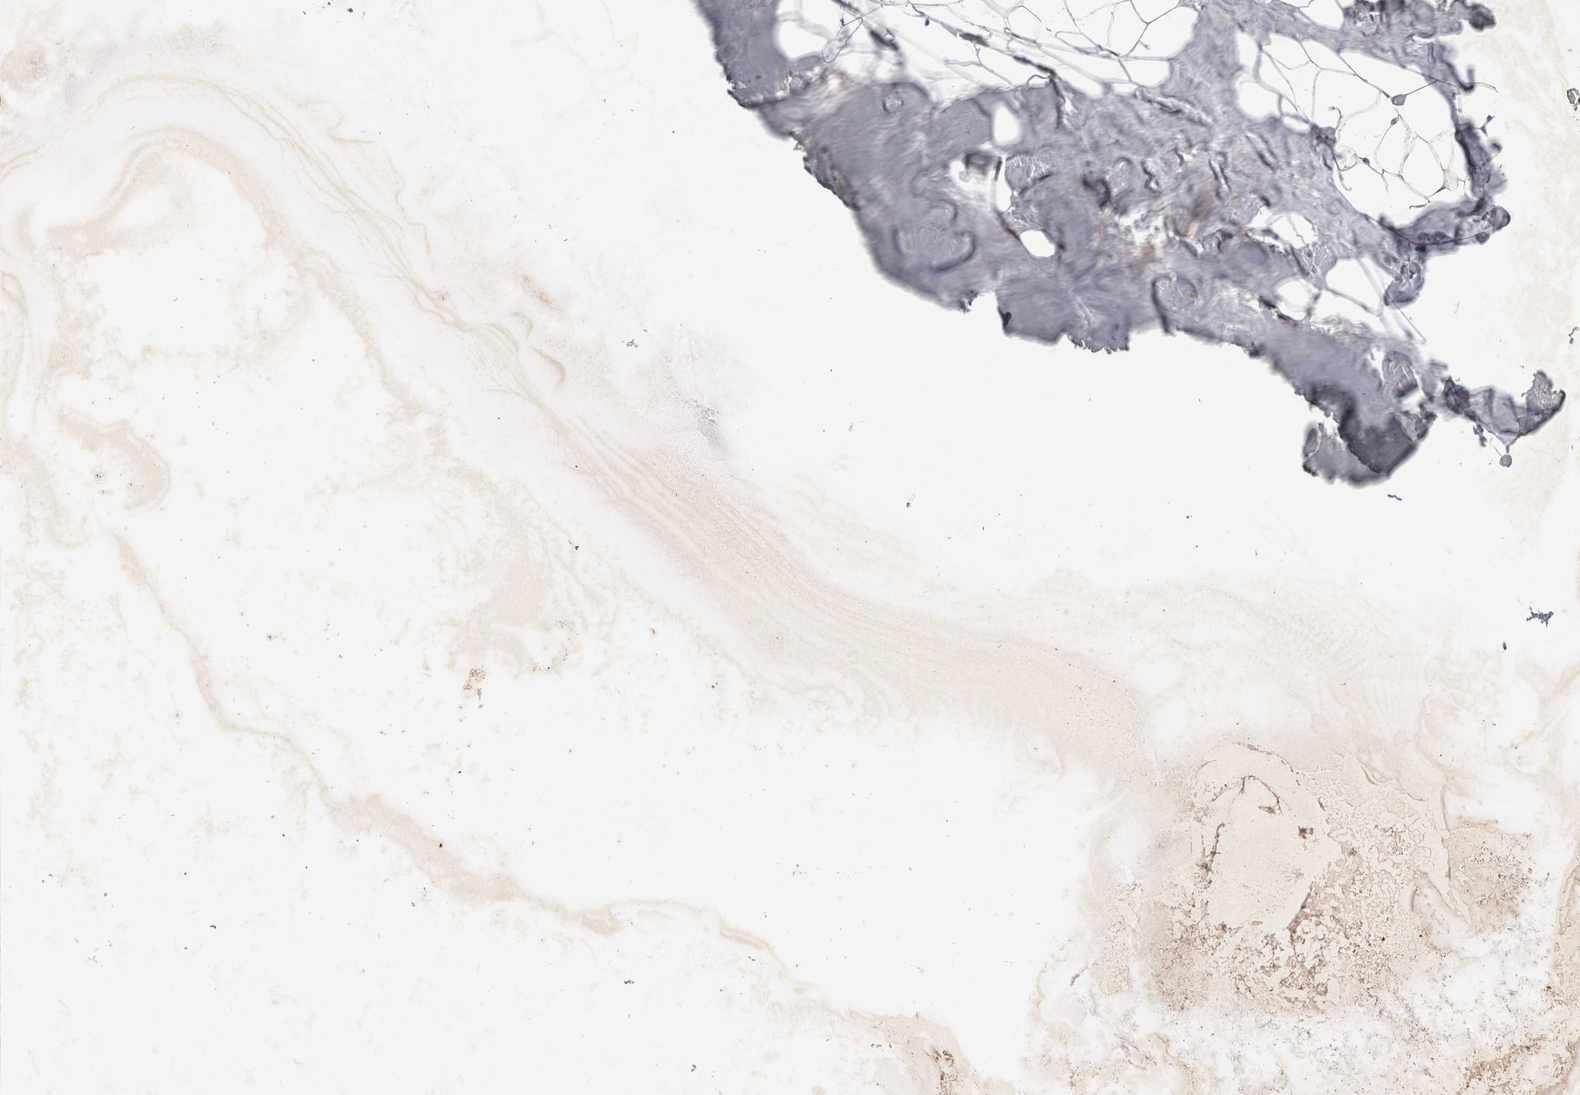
{"staining": {"intensity": "negative", "quantity": "none", "location": "none"}, "tissue": "adipose tissue", "cell_type": "Adipocytes", "image_type": "normal", "snomed": [{"axis": "morphology", "description": "Normal tissue, NOS"}, {"axis": "morphology", "description": "Fibrosis, NOS"}, {"axis": "topography", "description": "Breast"}, {"axis": "topography", "description": "Adipose tissue"}], "caption": "An immunohistochemistry (IHC) micrograph of normal adipose tissue is shown. There is no staining in adipocytes of adipose tissue.", "gene": "RHPN1", "patient": {"sex": "female", "age": 39}}